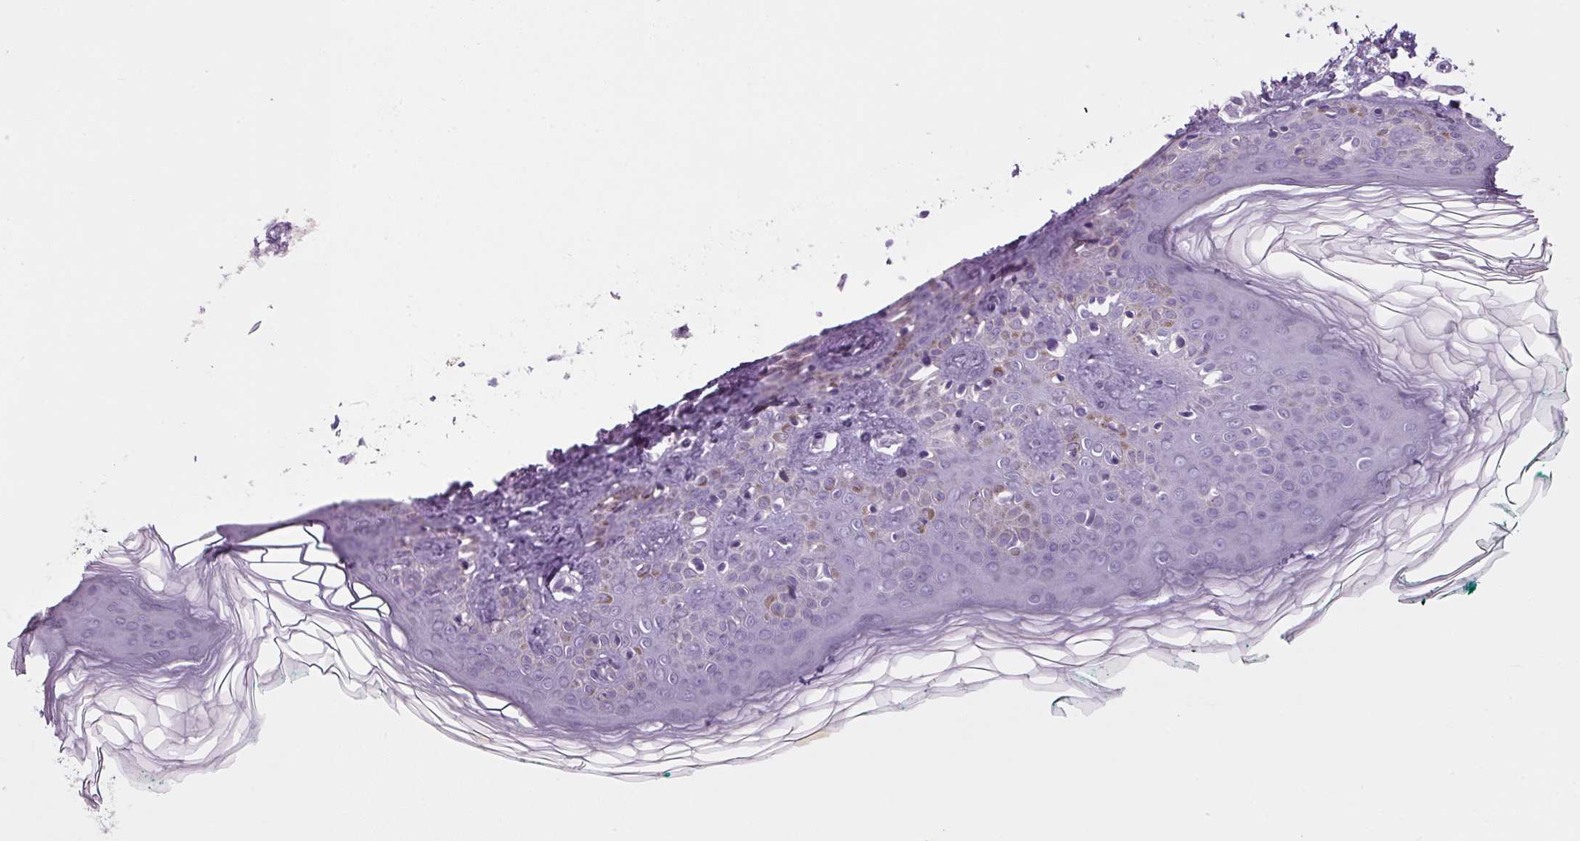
{"staining": {"intensity": "negative", "quantity": "none", "location": "none"}, "tissue": "skin", "cell_type": "Fibroblasts", "image_type": "normal", "snomed": [{"axis": "morphology", "description": "Normal tissue, NOS"}, {"axis": "topography", "description": "Skin"}, {"axis": "topography", "description": "Peripheral nerve tissue"}], "caption": "Unremarkable skin was stained to show a protein in brown. There is no significant staining in fibroblasts.", "gene": "PPP1R1A", "patient": {"sex": "female", "age": 45}}